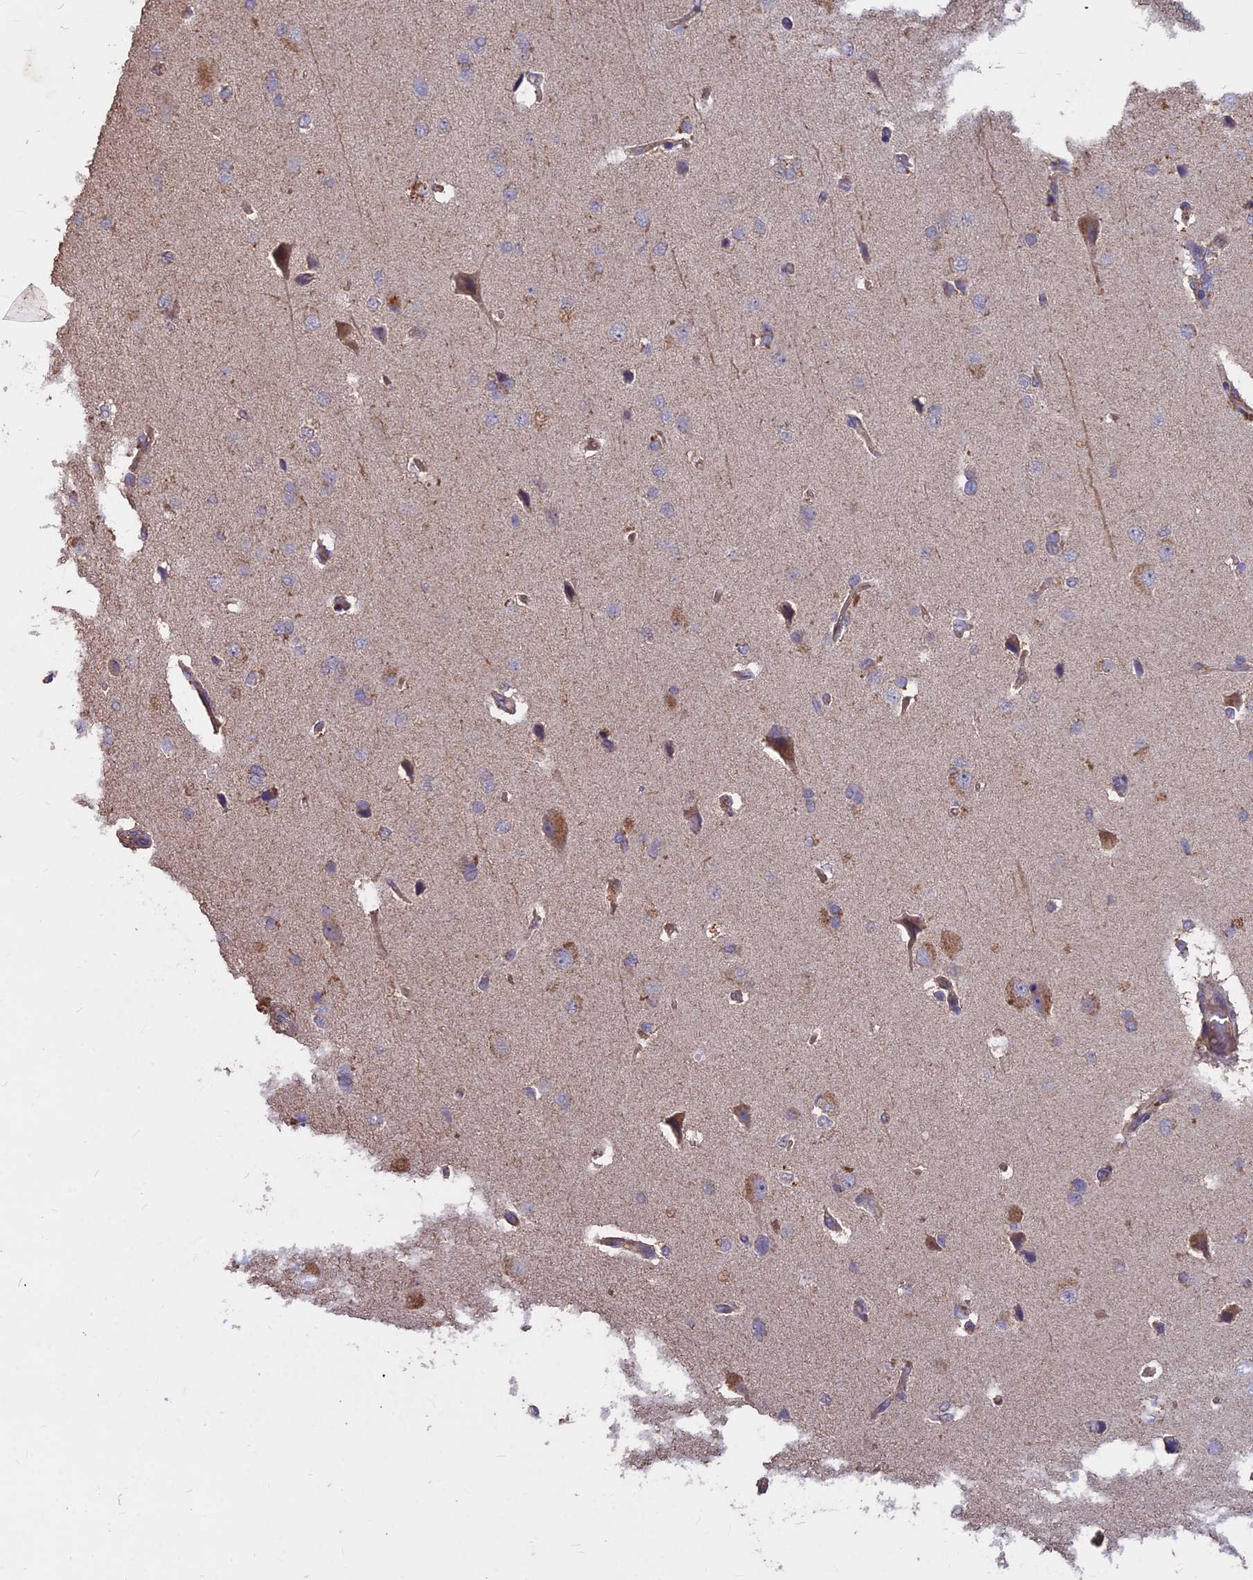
{"staining": {"intensity": "moderate", "quantity": ">75%", "location": "cytoplasmic/membranous"}, "tissue": "cerebral cortex", "cell_type": "Endothelial cells", "image_type": "normal", "snomed": [{"axis": "morphology", "description": "Normal tissue, NOS"}, {"axis": "topography", "description": "Cerebral cortex"}], "caption": "A high-resolution photomicrograph shows IHC staining of normal cerebral cortex, which shows moderate cytoplasmic/membranous positivity in about >75% of endothelial cells. The protein of interest is stained brown, and the nuclei are stained in blue (DAB (3,3'-diaminobenzidine) IHC with brightfield microscopy, high magnification).", "gene": "CEMIP2", "patient": {"sex": "male", "age": 62}}